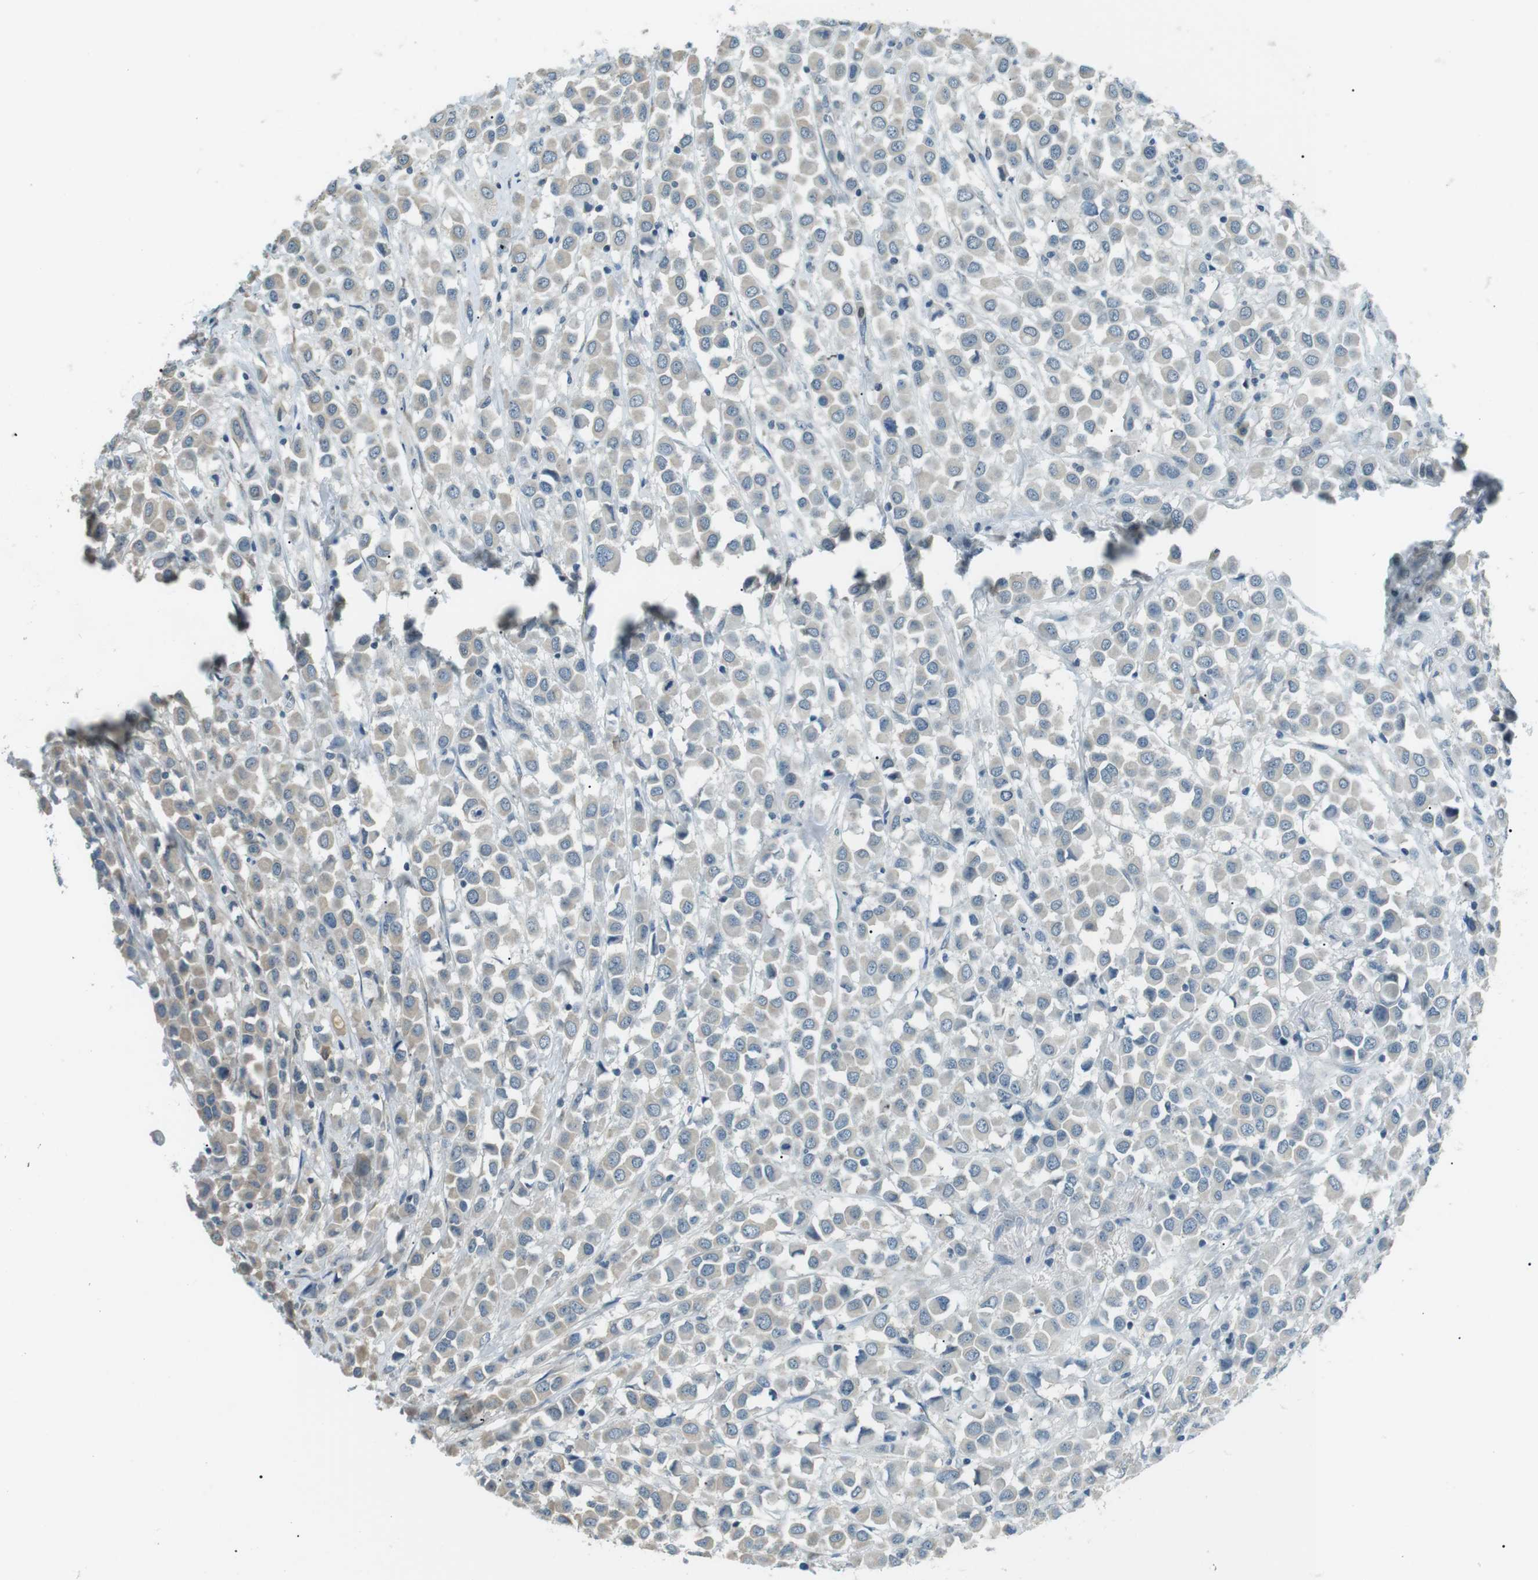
{"staining": {"intensity": "weak", "quantity": "<25%", "location": "cytoplasmic/membranous"}, "tissue": "breast cancer", "cell_type": "Tumor cells", "image_type": "cancer", "snomed": [{"axis": "morphology", "description": "Duct carcinoma"}, {"axis": "topography", "description": "Breast"}], "caption": "High power microscopy image of an IHC micrograph of breast cancer (invasive ductal carcinoma), revealing no significant expression in tumor cells.", "gene": "SERPINB2", "patient": {"sex": "female", "age": 61}}